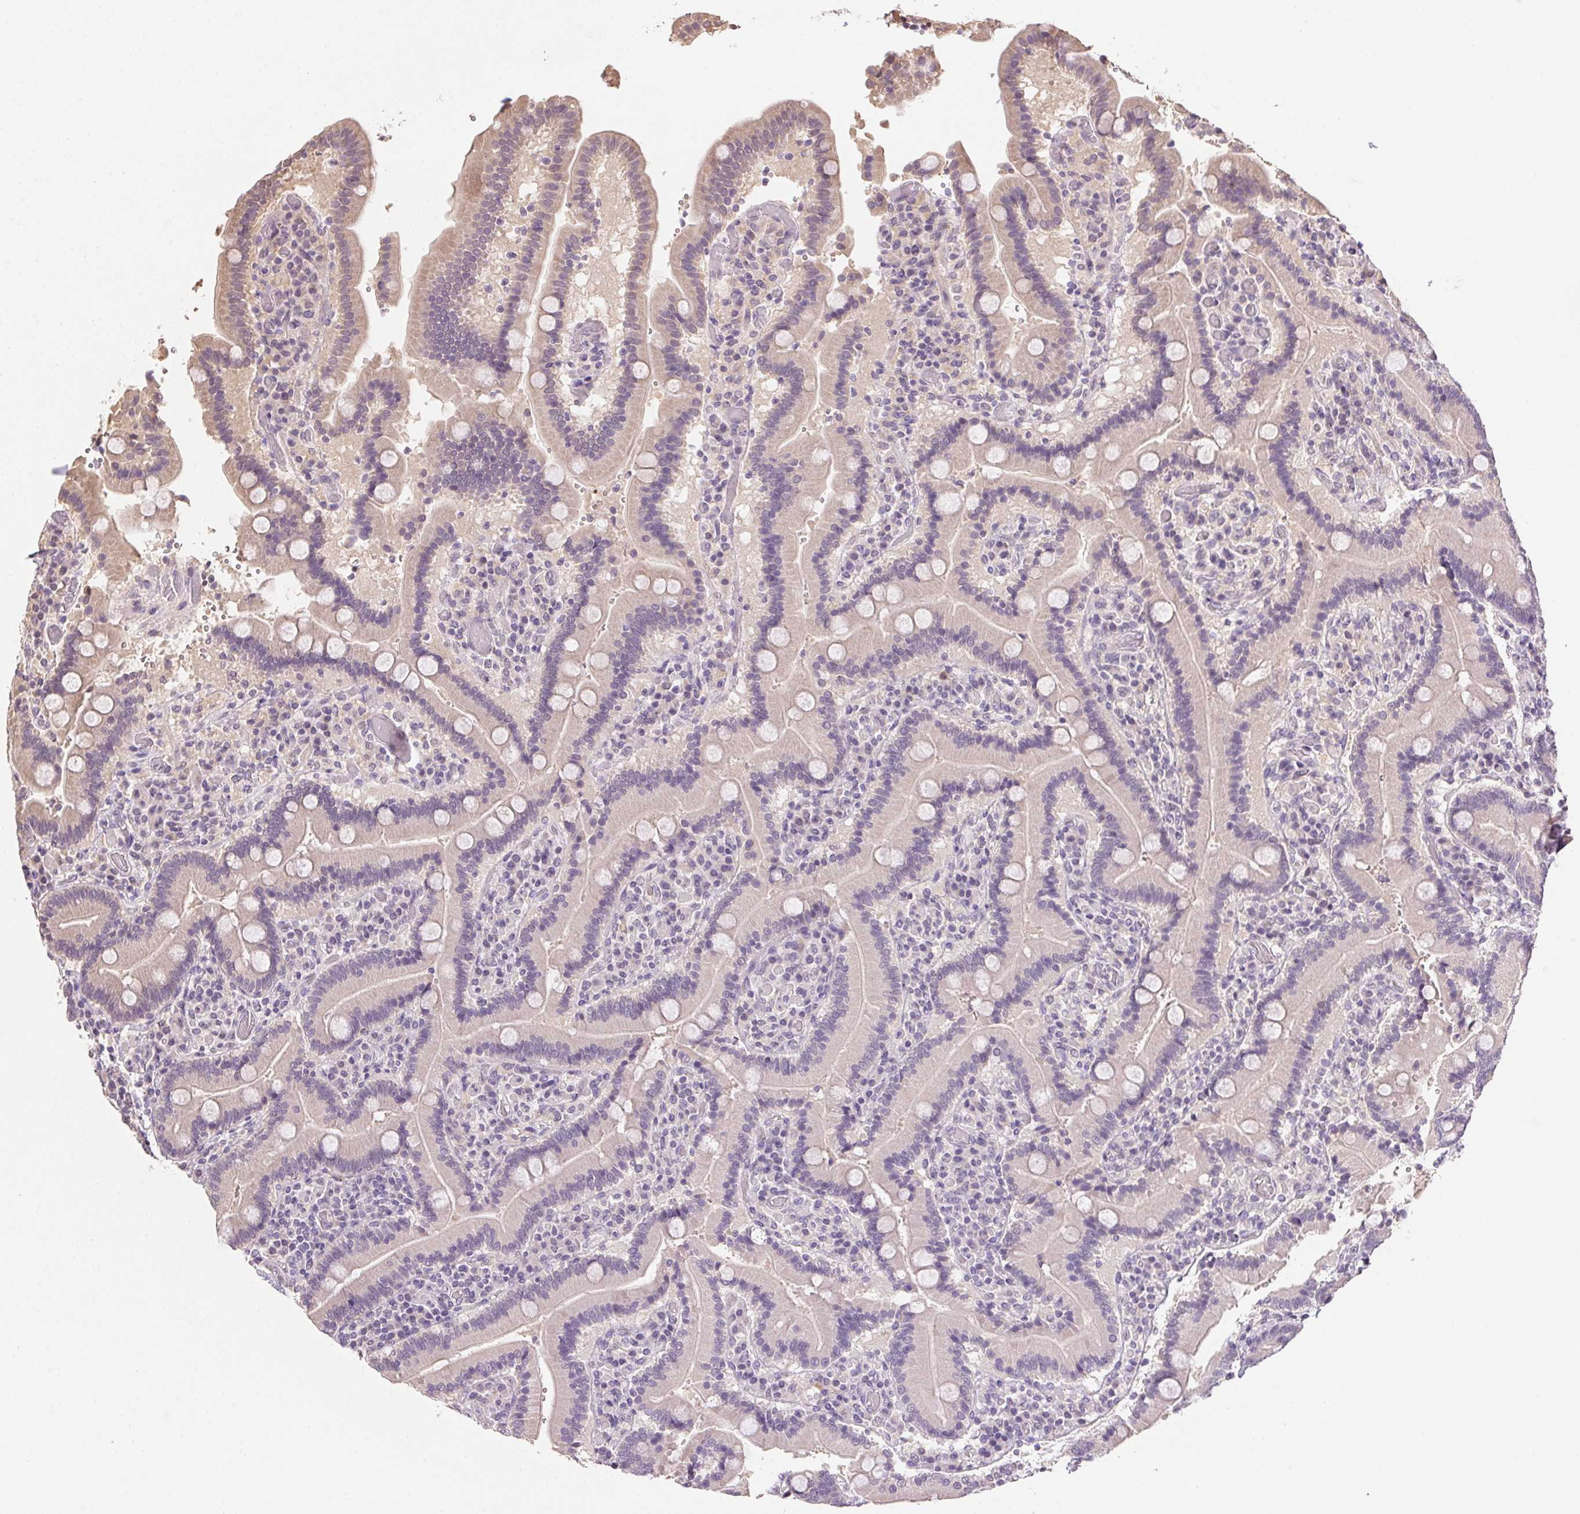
{"staining": {"intensity": "weak", "quantity": "<25%", "location": "cytoplasmic/membranous"}, "tissue": "duodenum", "cell_type": "Glandular cells", "image_type": "normal", "snomed": [{"axis": "morphology", "description": "Normal tissue, NOS"}, {"axis": "topography", "description": "Duodenum"}], "caption": "A histopathology image of duodenum stained for a protein exhibits no brown staining in glandular cells.", "gene": "ALDH8A1", "patient": {"sex": "female", "age": 62}}